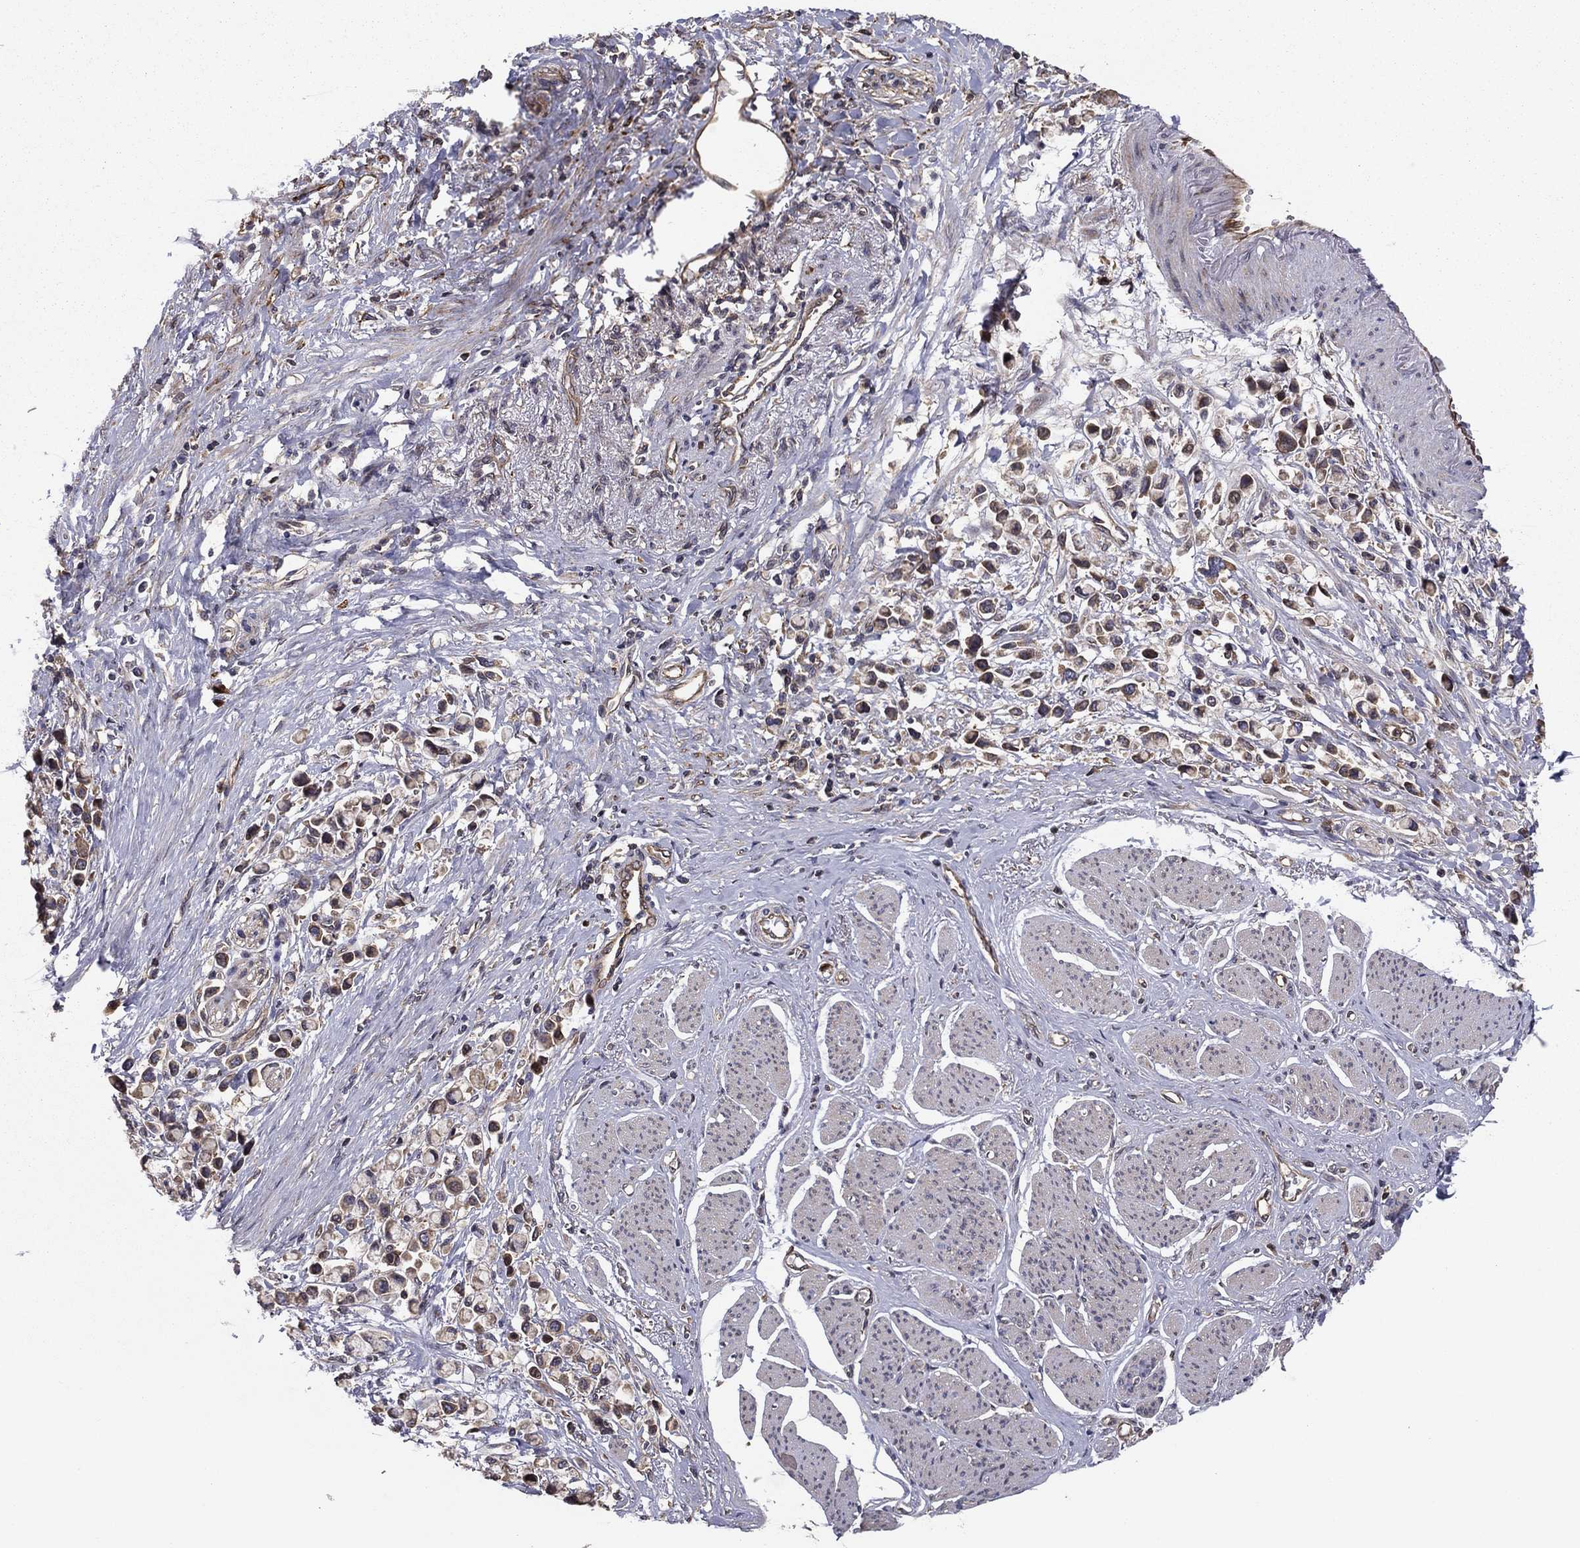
{"staining": {"intensity": "moderate", "quantity": "<25%", "location": "cytoplasmic/membranous"}, "tissue": "stomach cancer", "cell_type": "Tumor cells", "image_type": "cancer", "snomed": [{"axis": "morphology", "description": "Adenocarcinoma, NOS"}, {"axis": "topography", "description": "Stomach"}], "caption": "About <25% of tumor cells in human adenocarcinoma (stomach) reveal moderate cytoplasmic/membranous protein expression as visualized by brown immunohistochemical staining.", "gene": "BABAM2", "patient": {"sex": "female", "age": 81}}